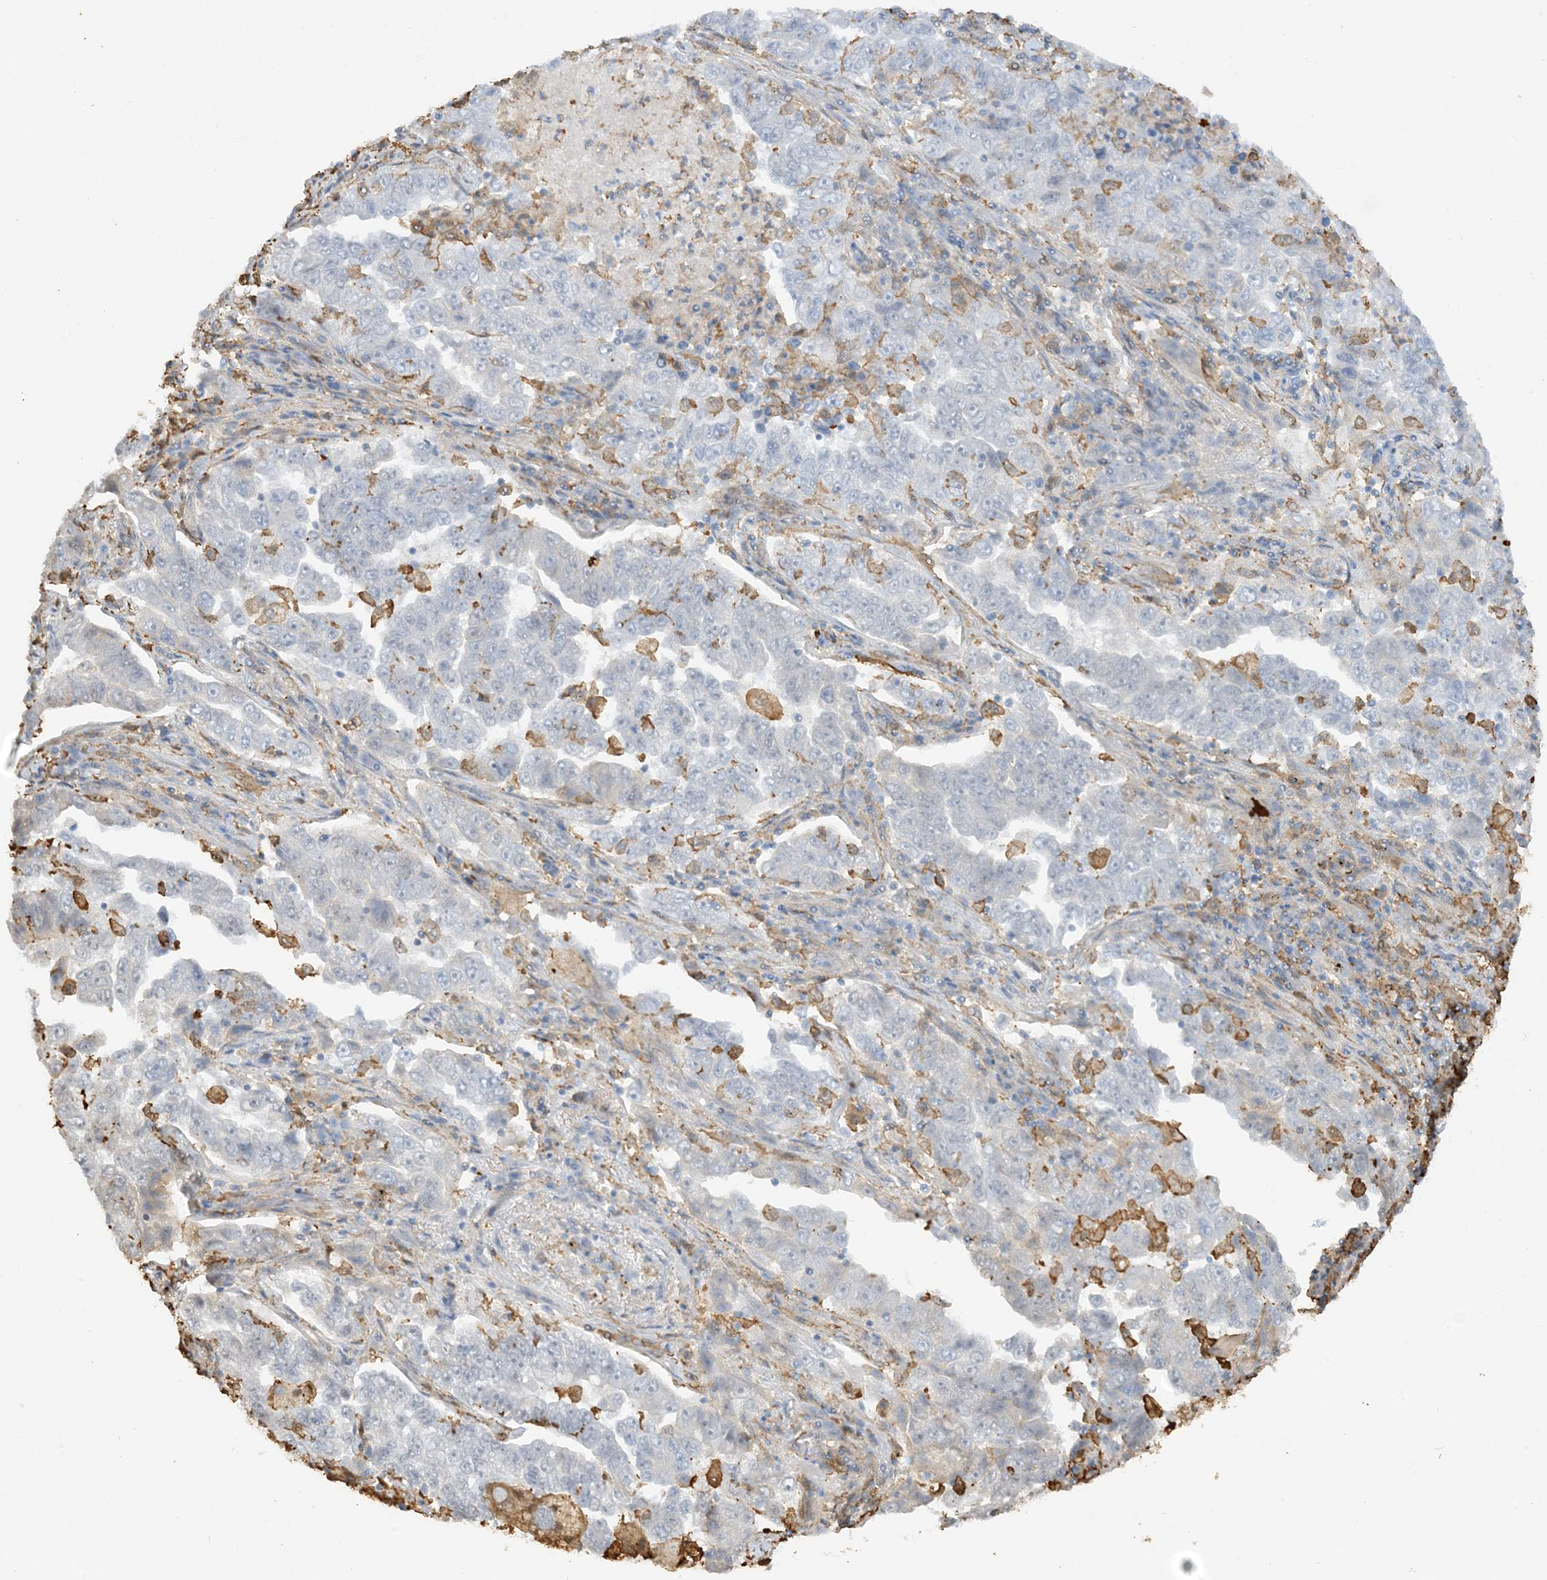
{"staining": {"intensity": "negative", "quantity": "none", "location": "none"}, "tissue": "lung cancer", "cell_type": "Tumor cells", "image_type": "cancer", "snomed": [{"axis": "morphology", "description": "Adenocarcinoma, NOS"}, {"axis": "topography", "description": "Lung"}], "caption": "Micrograph shows no protein expression in tumor cells of lung adenocarcinoma tissue.", "gene": "PHACTR2", "patient": {"sex": "female", "age": 51}}